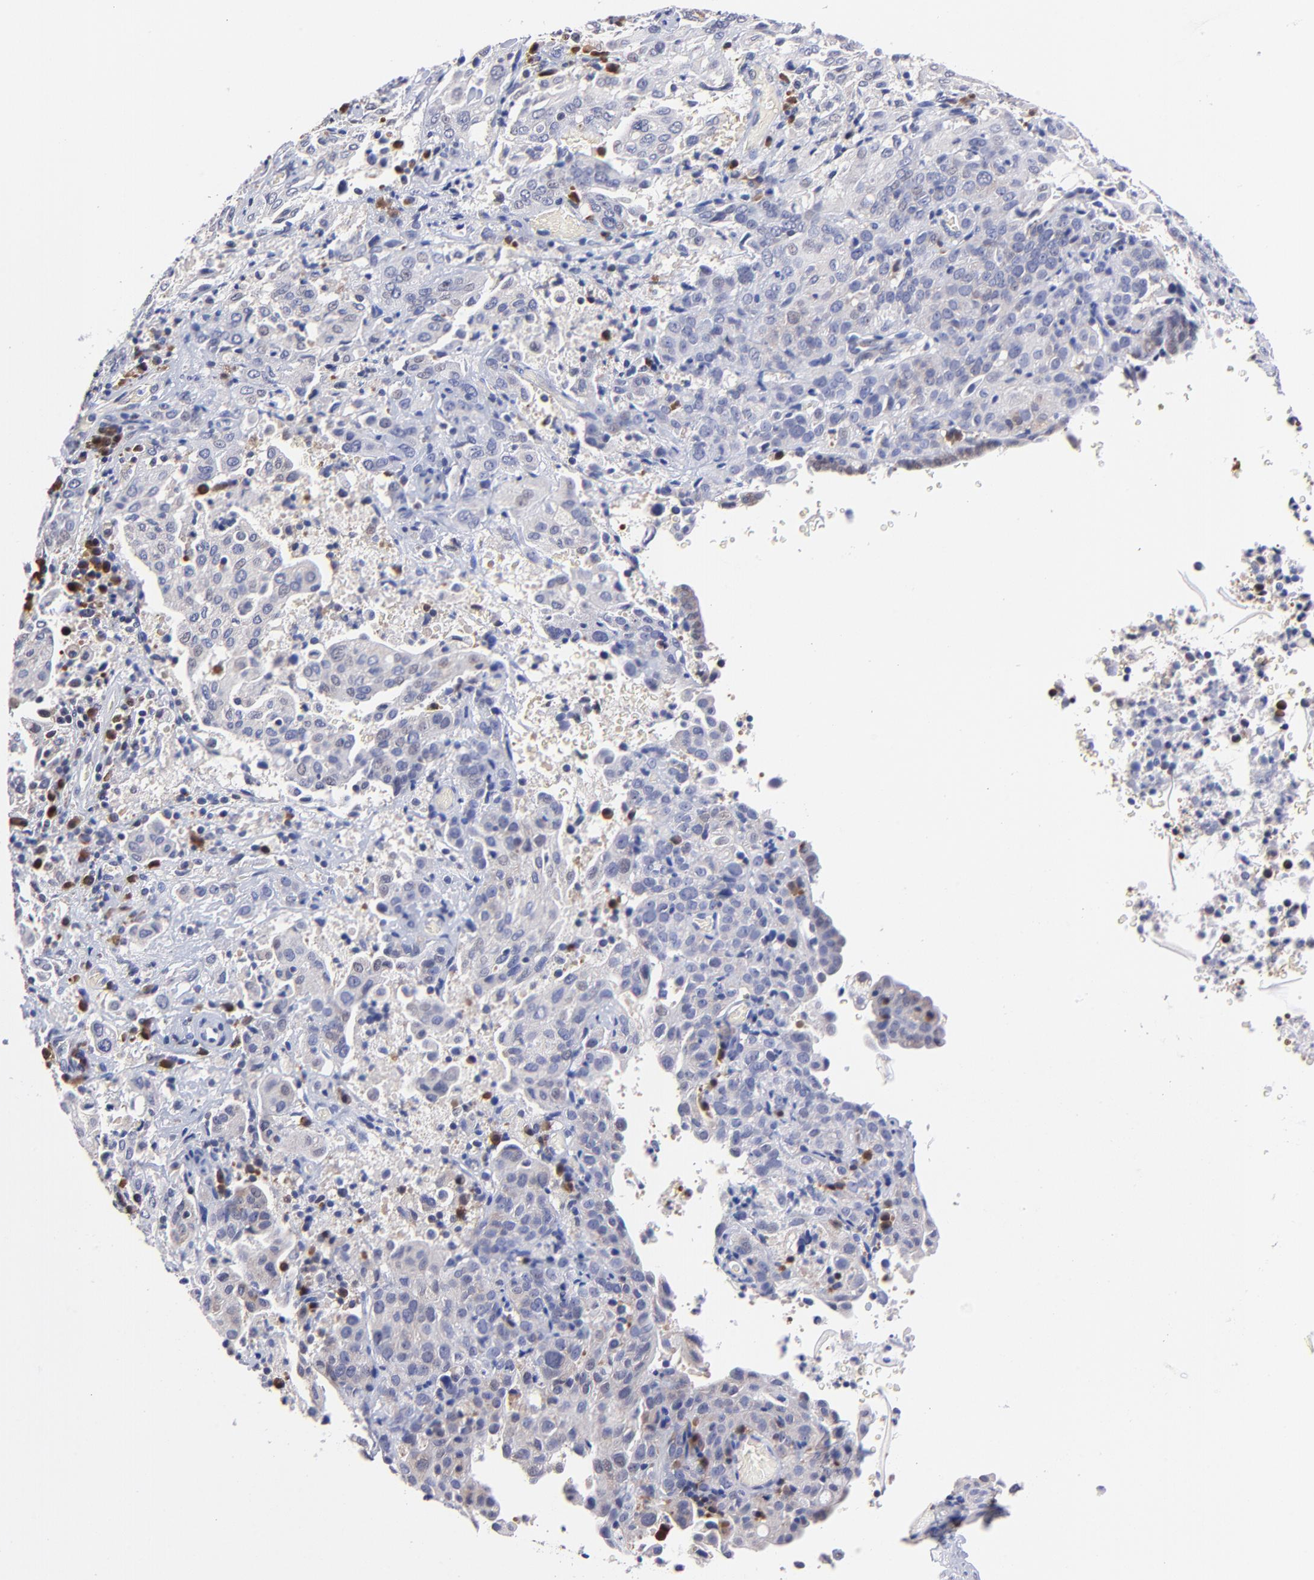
{"staining": {"intensity": "negative", "quantity": "none", "location": "none"}, "tissue": "cervical cancer", "cell_type": "Tumor cells", "image_type": "cancer", "snomed": [{"axis": "morphology", "description": "Squamous cell carcinoma, NOS"}, {"axis": "topography", "description": "Cervix"}], "caption": "DAB immunohistochemical staining of human squamous cell carcinoma (cervical) shows no significant staining in tumor cells.", "gene": "ZNF155", "patient": {"sex": "female", "age": 41}}